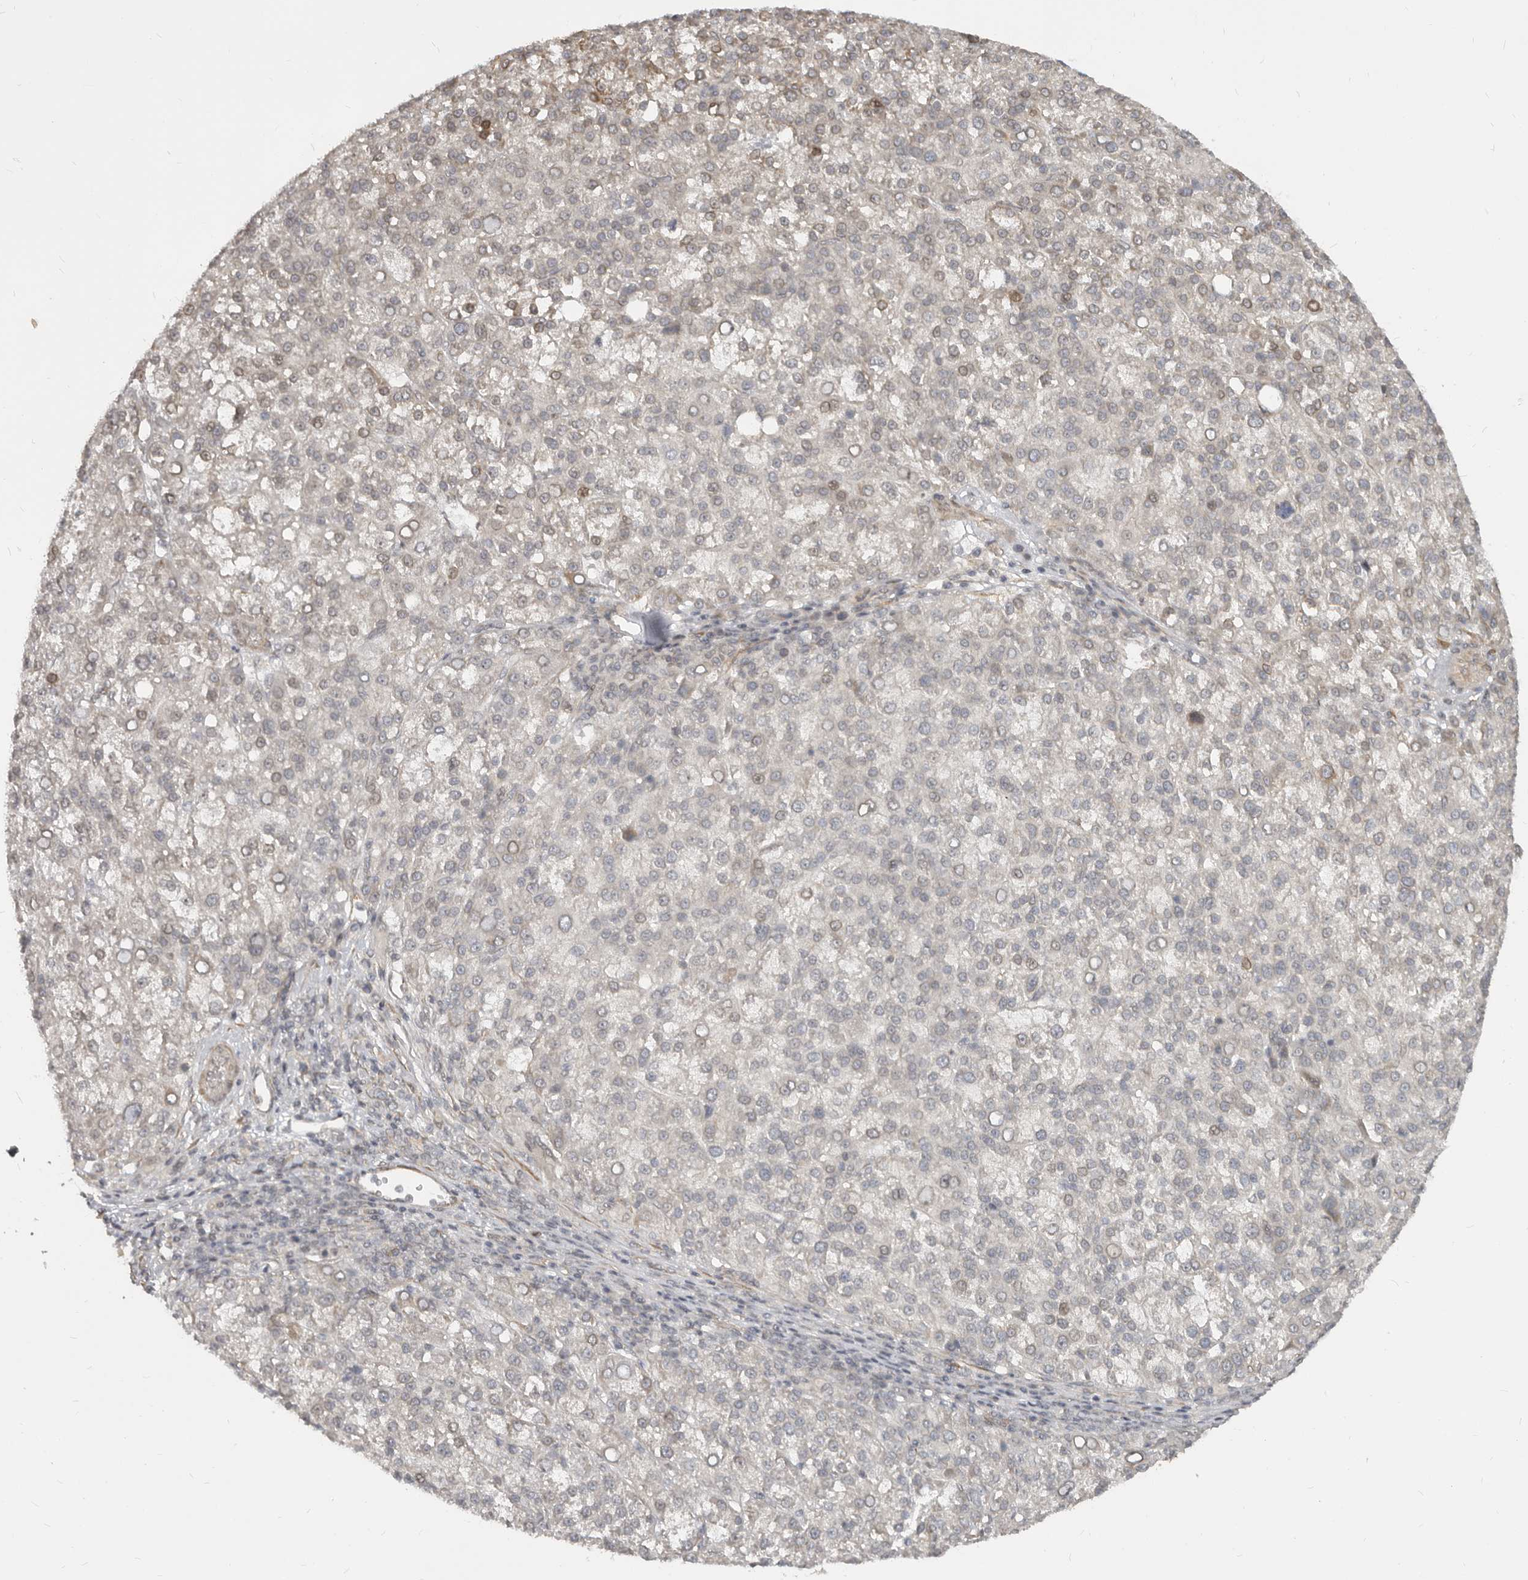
{"staining": {"intensity": "weak", "quantity": "<25%", "location": "nuclear"}, "tissue": "liver cancer", "cell_type": "Tumor cells", "image_type": "cancer", "snomed": [{"axis": "morphology", "description": "Carcinoma, Hepatocellular, NOS"}, {"axis": "topography", "description": "Liver"}], "caption": "High magnification brightfield microscopy of liver hepatocellular carcinoma stained with DAB (3,3'-diaminobenzidine) (brown) and counterstained with hematoxylin (blue): tumor cells show no significant staining.", "gene": "NUP153", "patient": {"sex": "female", "age": 58}}